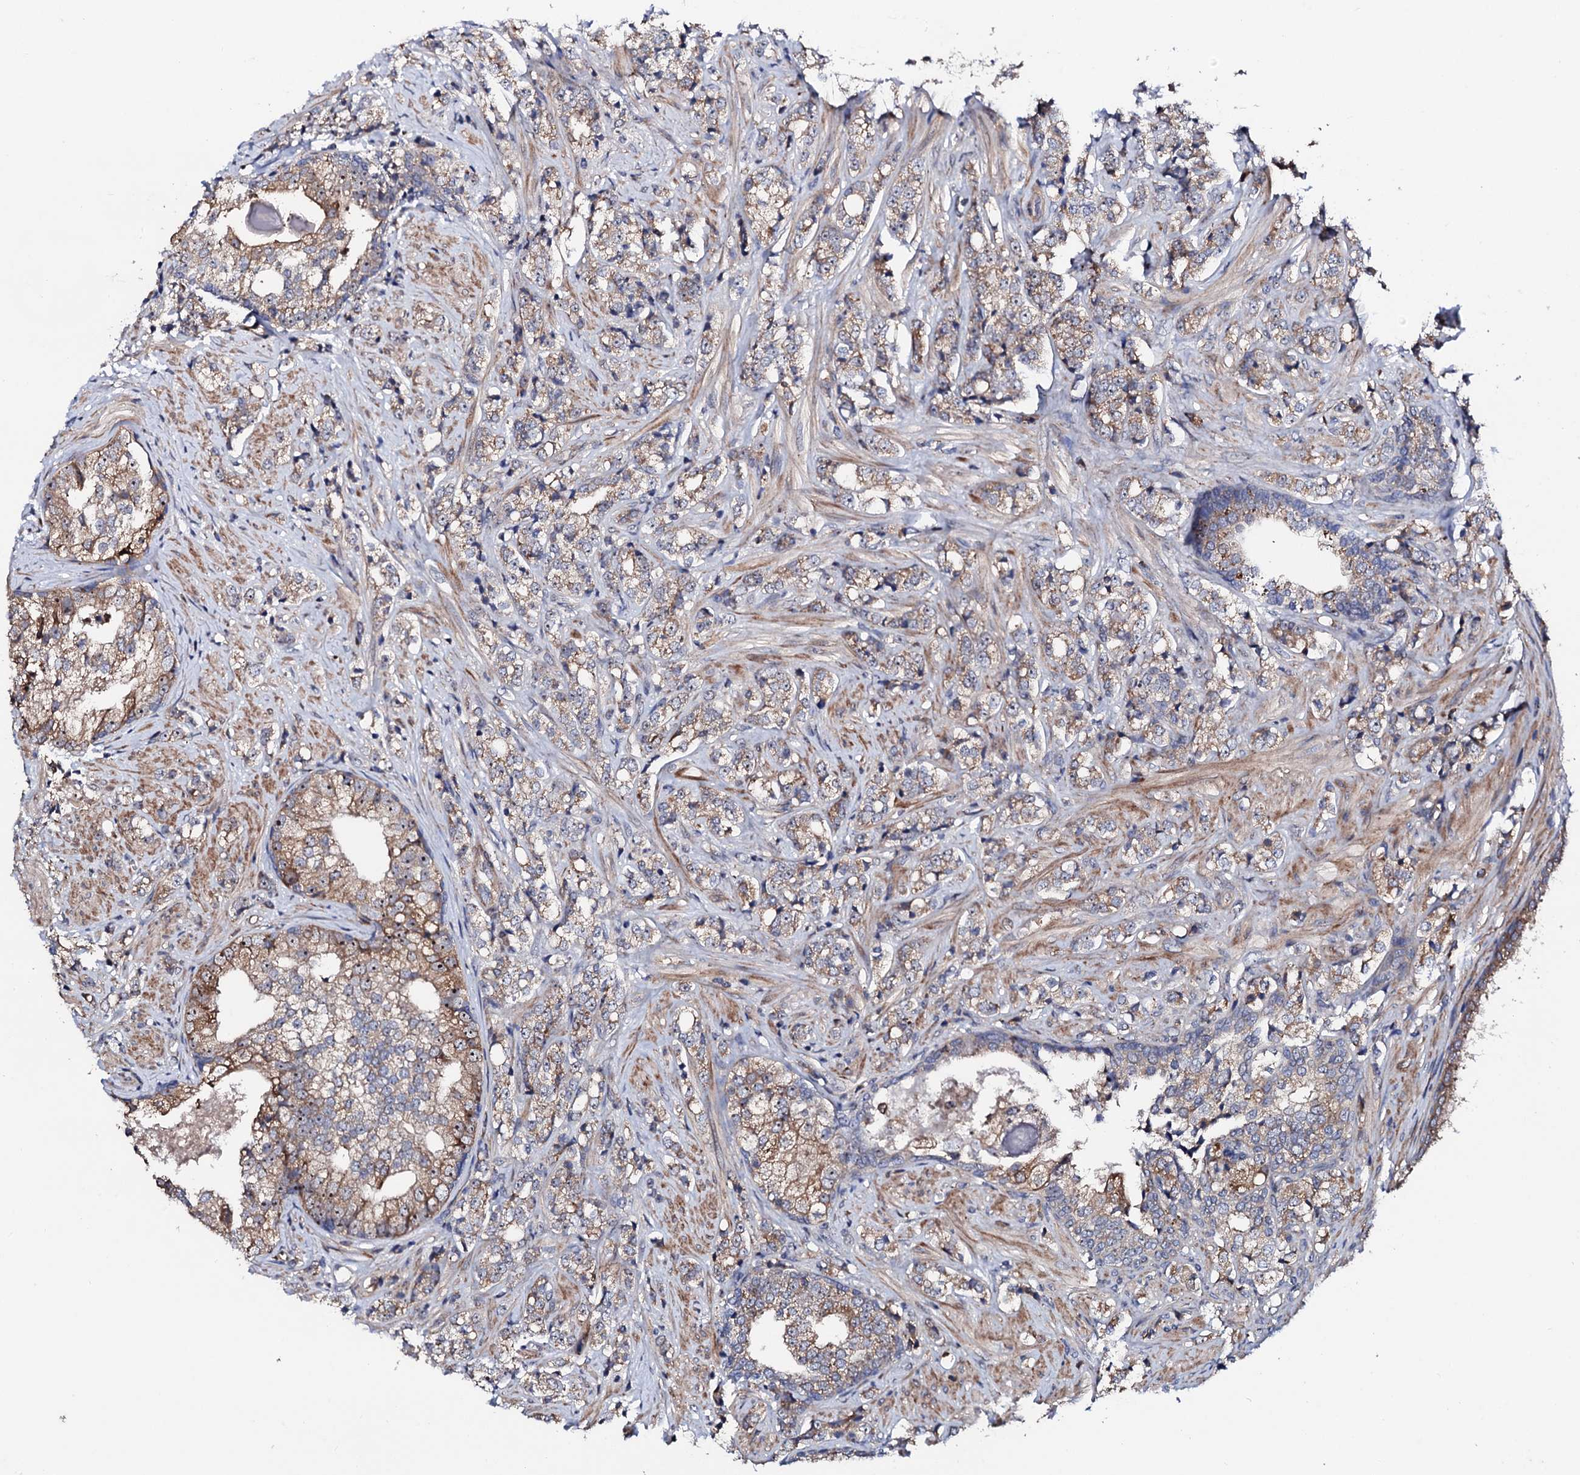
{"staining": {"intensity": "weak", "quantity": "25%-75%", "location": "cytoplasmic/membranous"}, "tissue": "prostate cancer", "cell_type": "Tumor cells", "image_type": "cancer", "snomed": [{"axis": "morphology", "description": "Adenocarcinoma, High grade"}, {"axis": "topography", "description": "Prostate"}], "caption": "Prostate cancer tissue exhibits weak cytoplasmic/membranous positivity in about 25%-75% of tumor cells", "gene": "GTPBP4", "patient": {"sex": "male", "age": 69}}